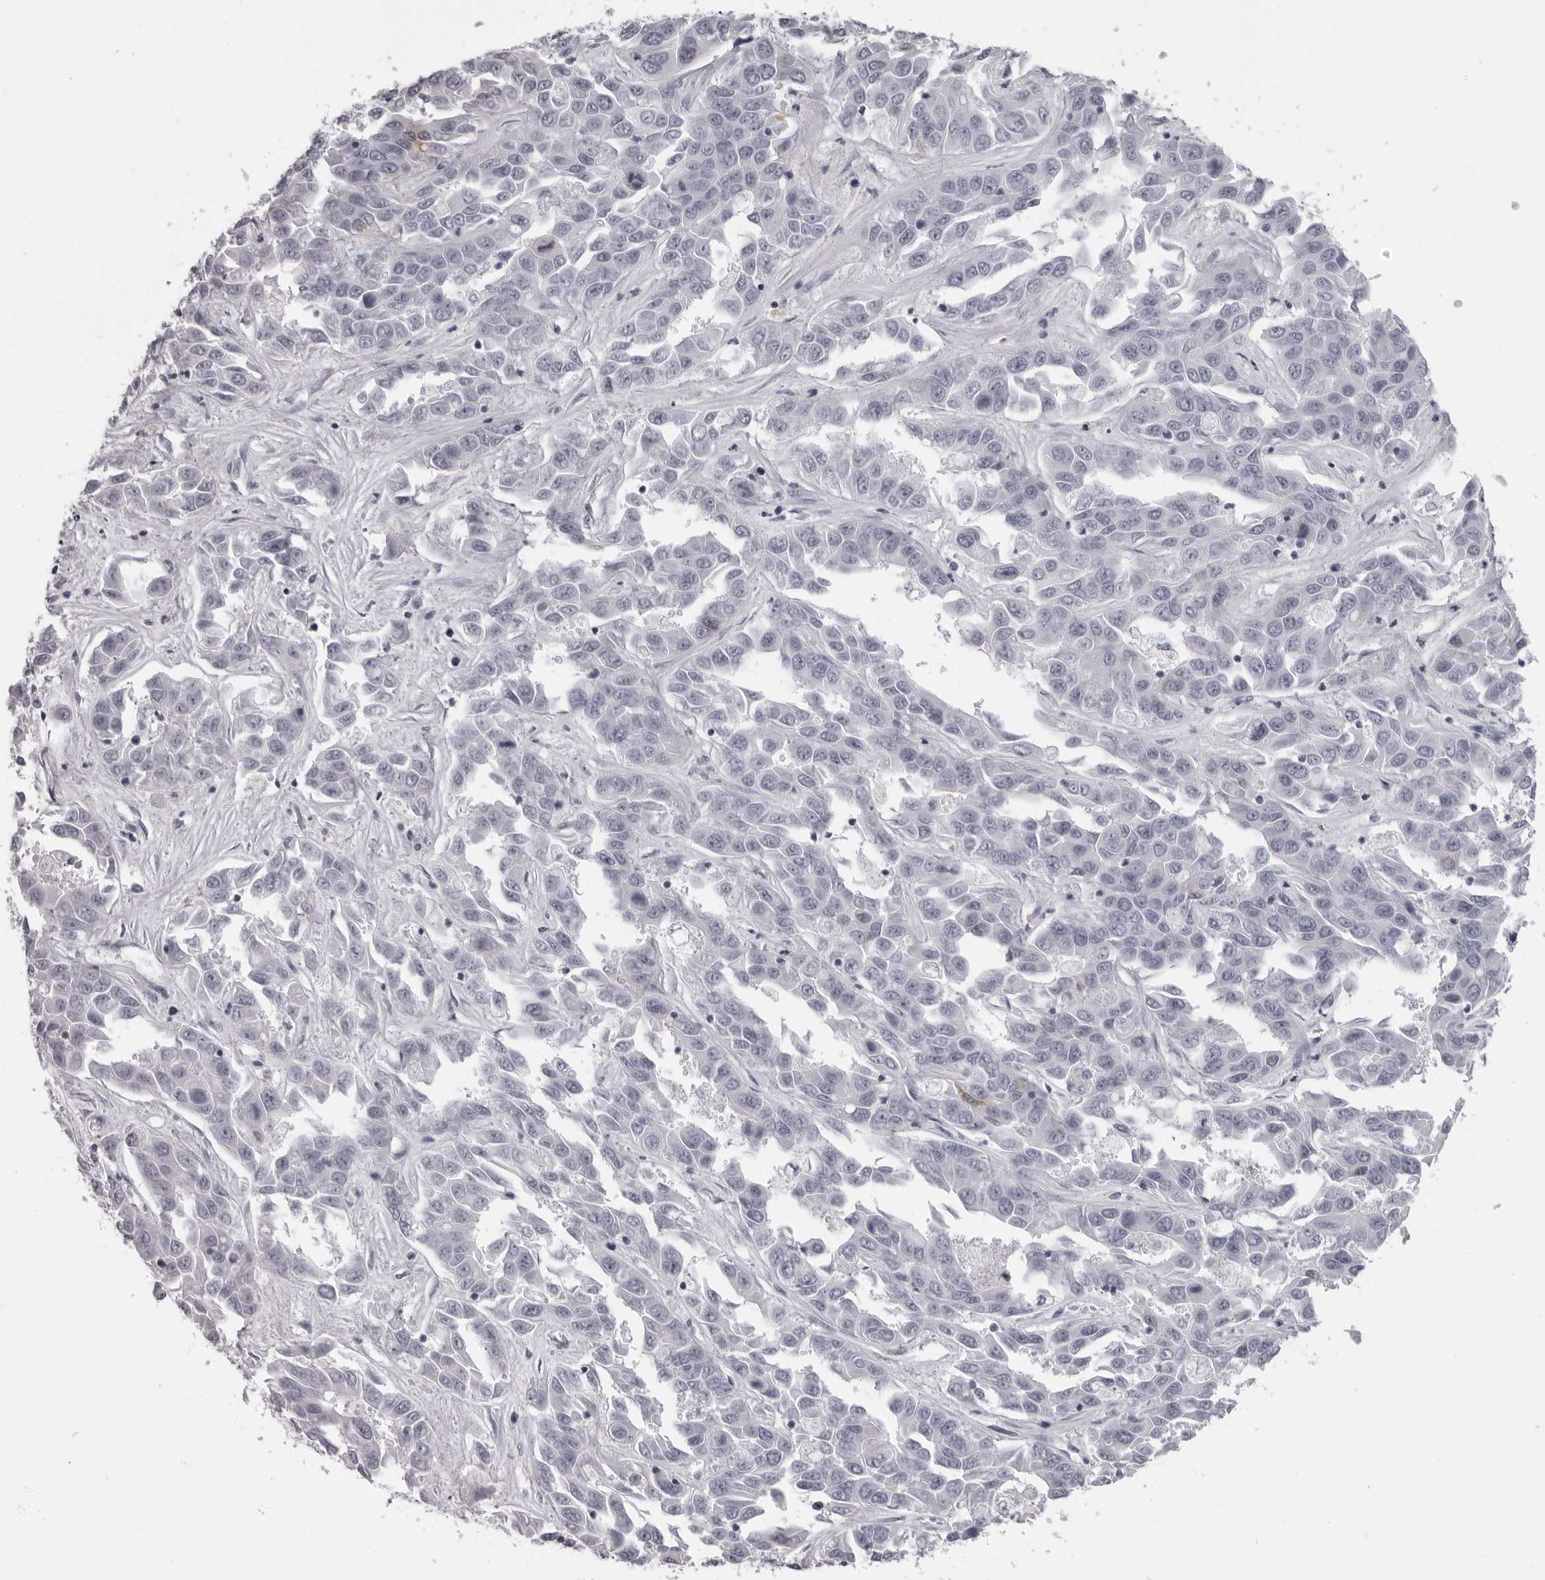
{"staining": {"intensity": "negative", "quantity": "none", "location": "none"}, "tissue": "liver cancer", "cell_type": "Tumor cells", "image_type": "cancer", "snomed": [{"axis": "morphology", "description": "Cholangiocarcinoma"}, {"axis": "topography", "description": "Liver"}], "caption": "Immunohistochemistry (IHC) photomicrograph of neoplastic tissue: human cholangiocarcinoma (liver) stained with DAB (3,3'-diaminobenzidine) exhibits no significant protein staining in tumor cells. Brightfield microscopy of immunohistochemistry (IHC) stained with DAB (3,3'-diaminobenzidine) (brown) and hematoxylin (blue), captured at high magnification.", "gene": "DNALI1", "patient": {"sex": "female", "age": 52}}